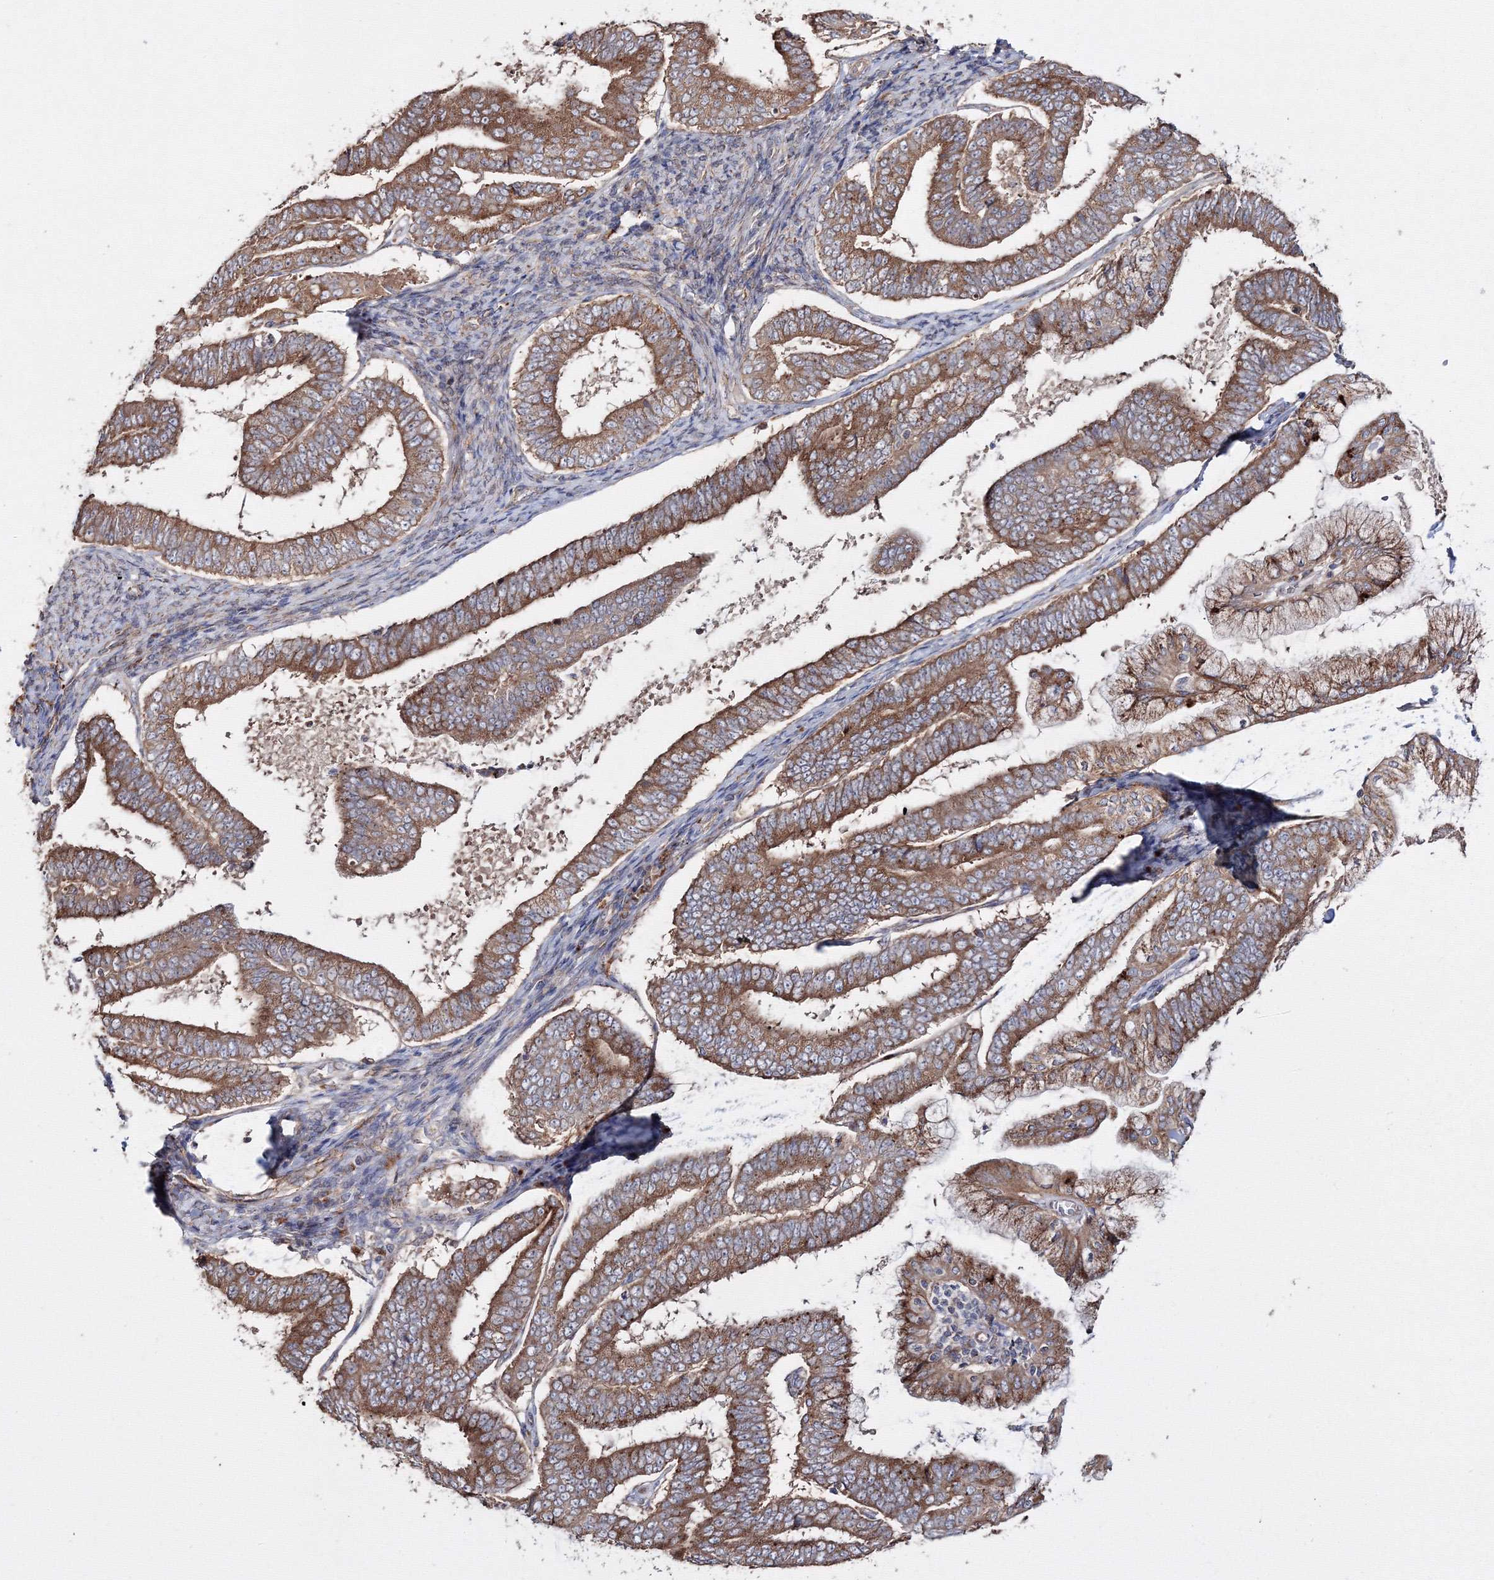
{"staining": {"intensity": "moderate", "quantity": ">75%", "location": "cytoplasmic/membranous"}, "tissue": "endometrial cancer", "cell_type": "Tumor cells", "image_type": "cancer", "snomed": [{"axis": "morphology", "description": "Adenocarcinoma, NOS"}, {"axis": "topography", "description": "Endometrium"}], "caption": "Endometrial cancer tissue demonstrates moderate cytoplasmic/membranous staining in approximately >75% of tumor cells (DAB IHC with brightfield microscopy, high magnification).", "gene": "DDO", "patient": {"sex": "female", "age": 63}}